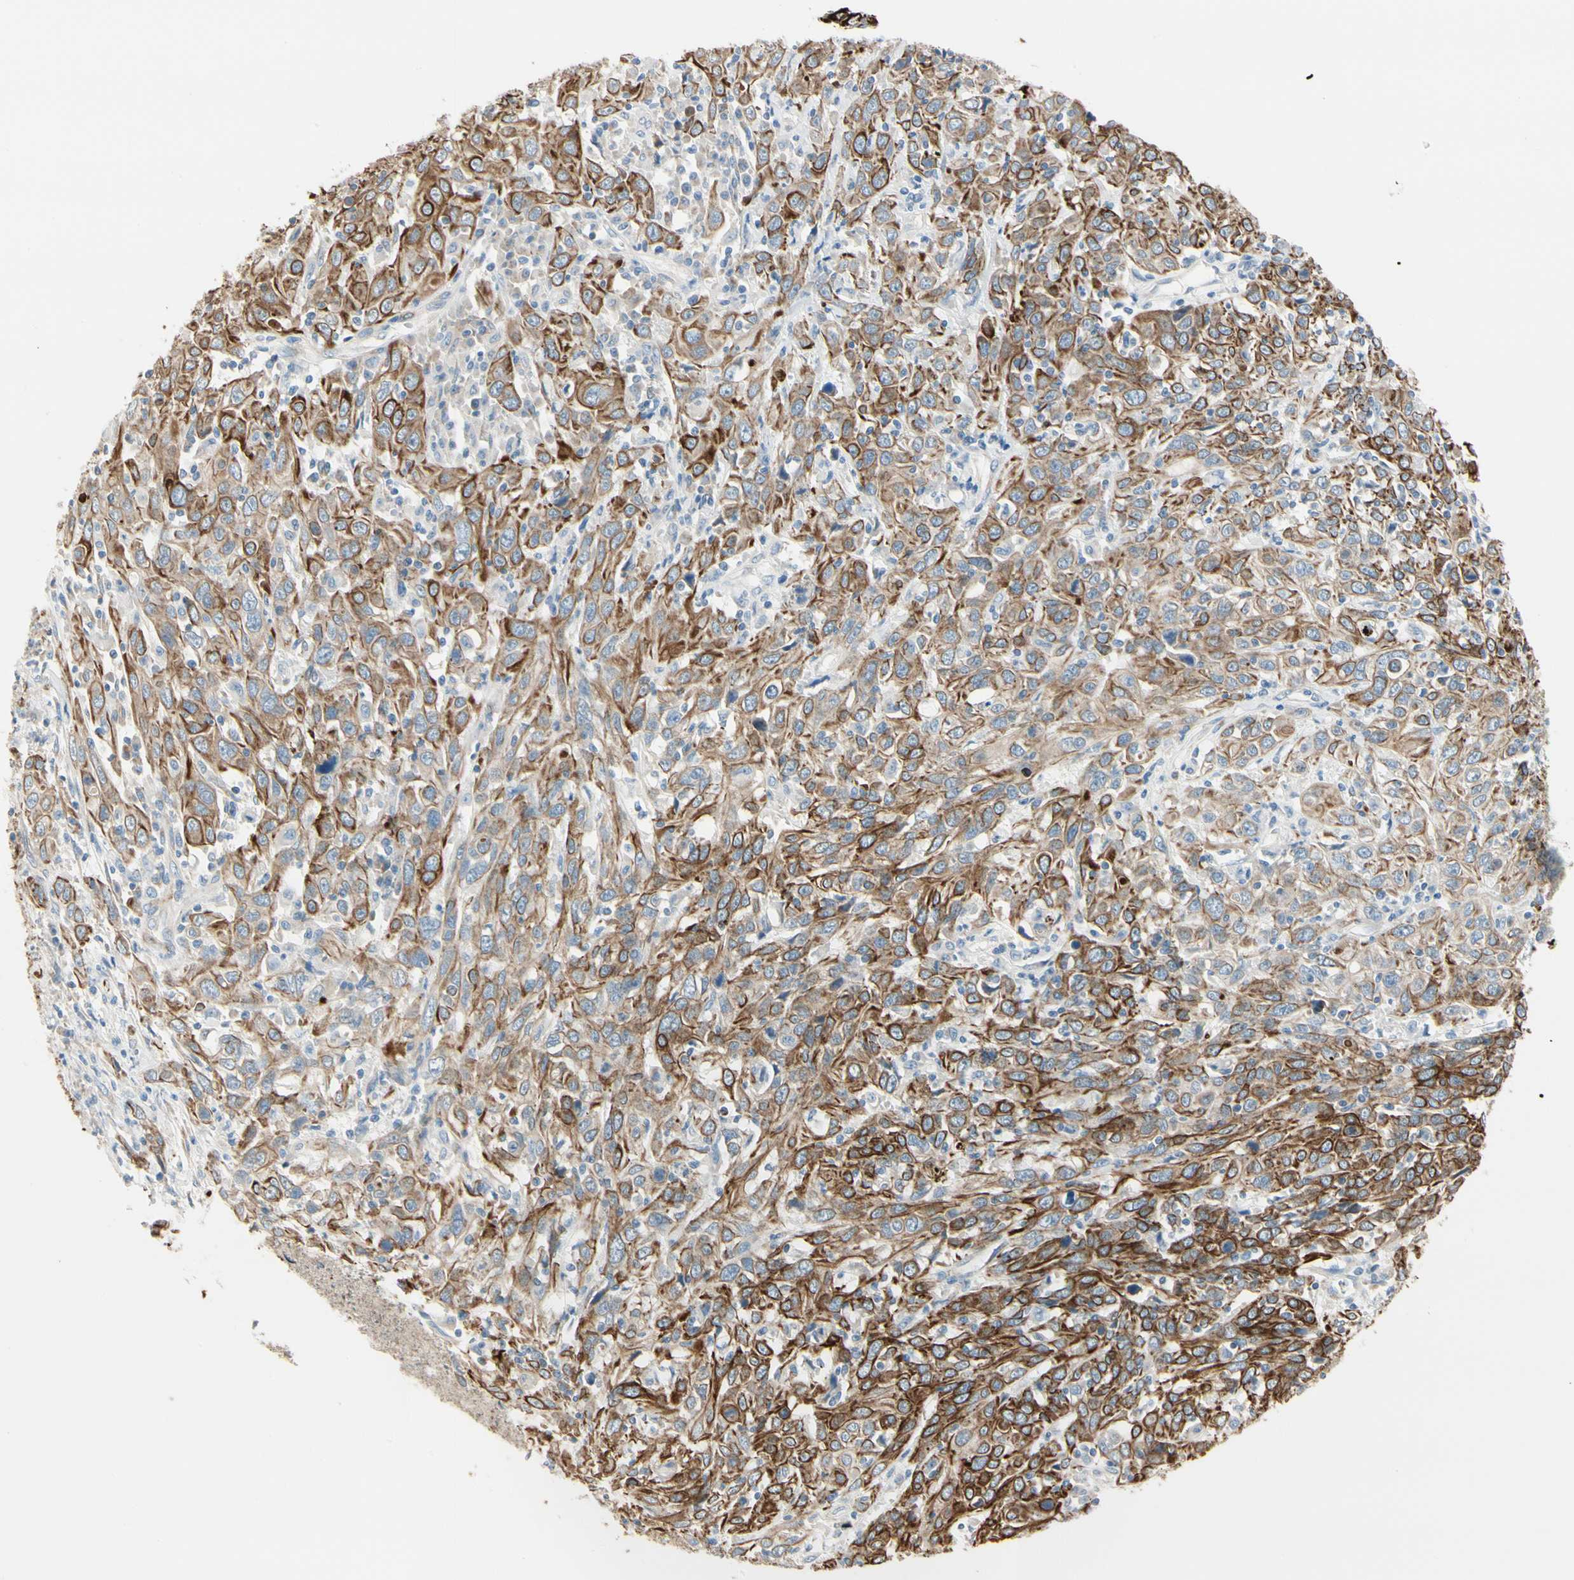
{"staining": {"intensity": "strong", "quantity": ">75%", "location": "cytoplasmic/membranous"}, "tissue": "cervical cancer", "cell_type": "Tumor cells", "image_type": "cancer", "snomed": [{"axis": "morphology", "description": "Squamous cell carcinoma, NOS"}, {"axis": "topography", "description": "Cervix"}], "caption": "High-power microscopy captured an immunohistochemistry photomicrograph of cervical cancer (squamous cell carcinoma), revealing strong cytoplasmic/membranous positivity in about >75% of tumor cells. The protein is shown in brown color, while the nuclei are stained blue.", "gene": "DUSP12", "patient": {"sex": "female", "age": 46}}